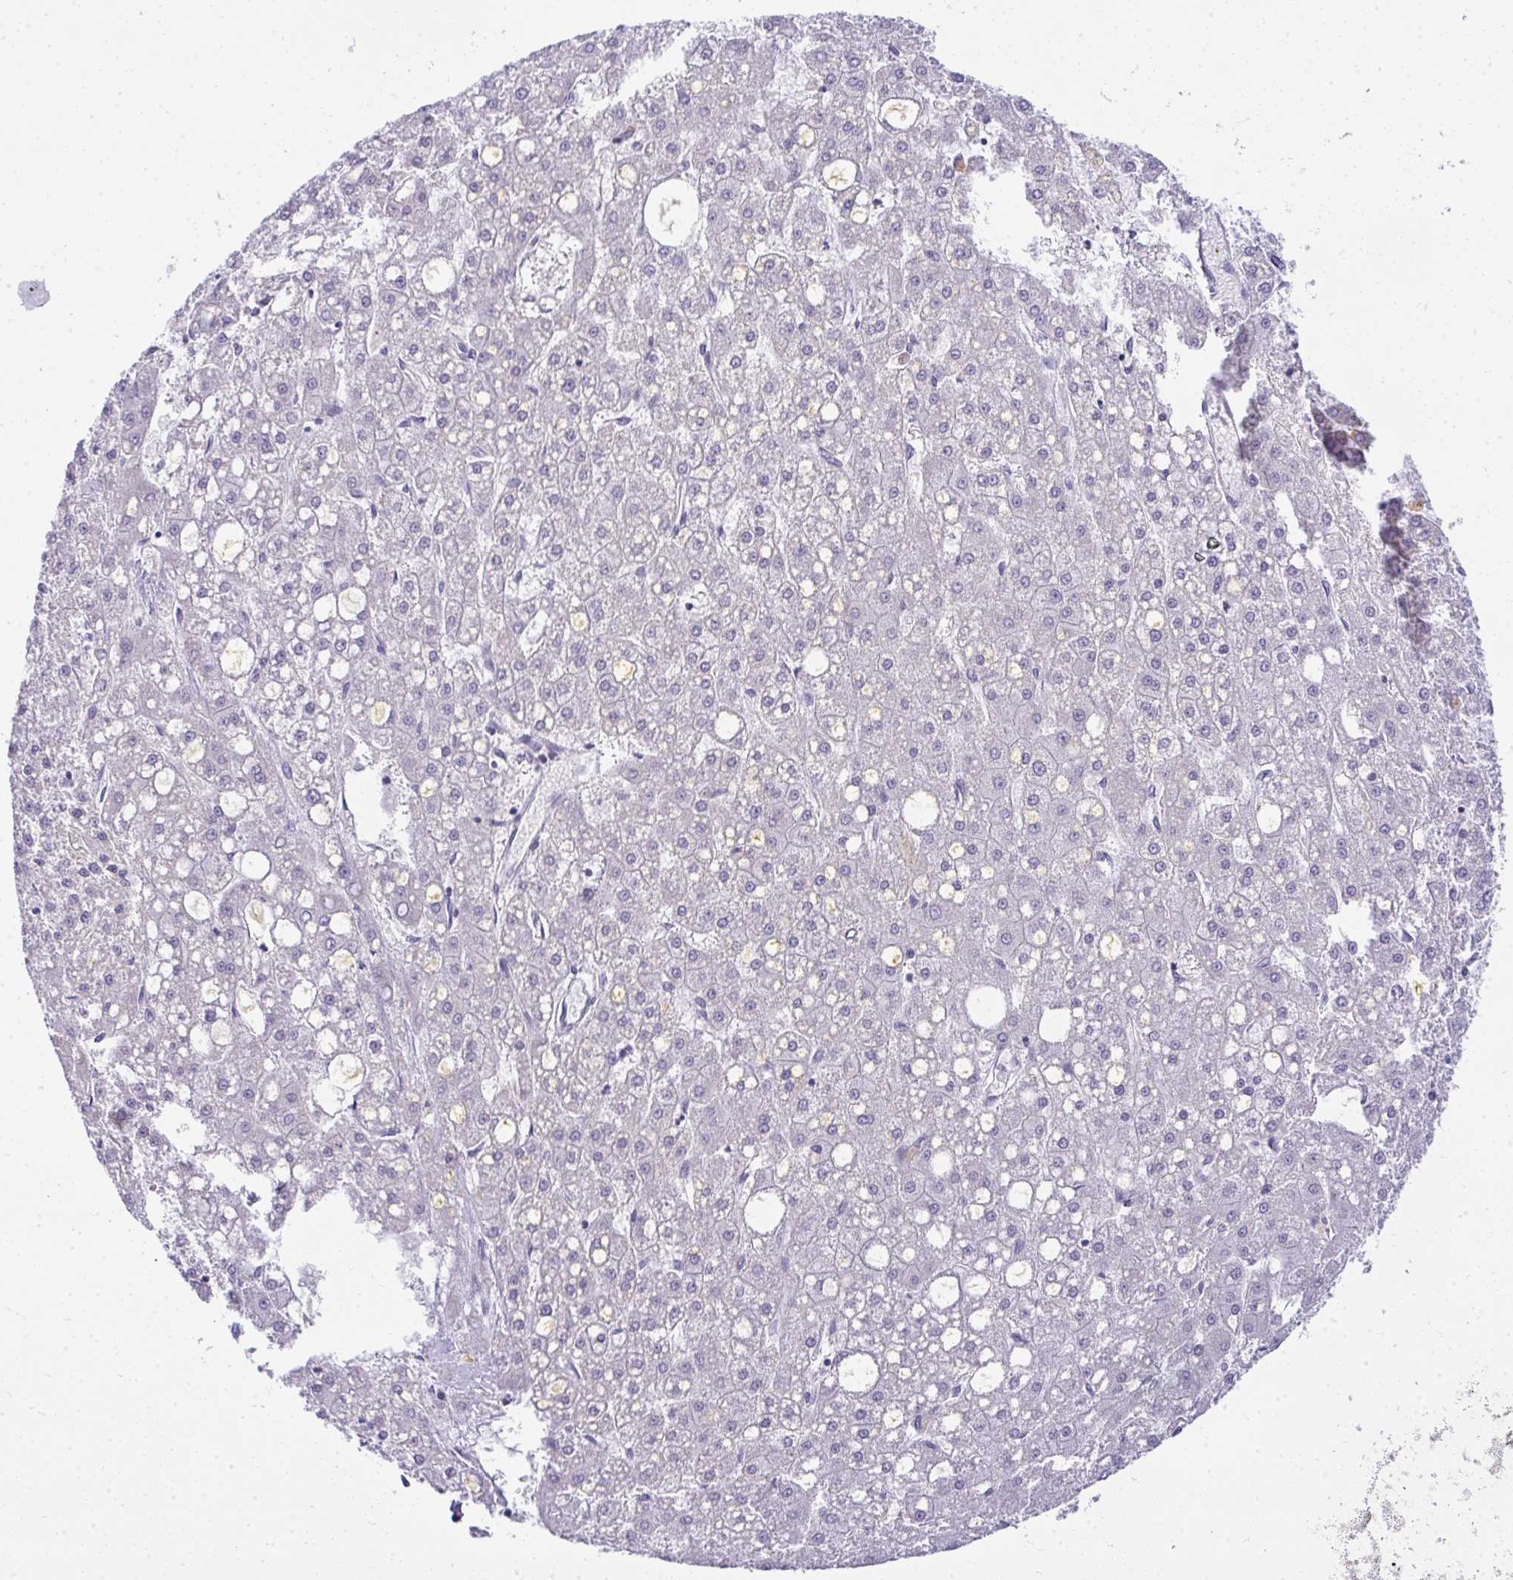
{"staining": {"intensity": "negative", "quantity": "none", "location": "none"}, "tissue": "liver cancer", "cell_type": "Tumor cells", "image_type": "cancer", "snomed": [{"axis": "morphology", "description": "Carcinoma, Hepatocellular, NOS"}, {"axis": "topography", "description": "Liver"}], "caption": "This micrograph is of liver cancer stained with immunohistochemistry to label a protein in brown with the nuclei are counter-stained blue. There is no staining in tumor cells.", "gene": "VPS4B", "patient": {"sex": "male", "age": 67}}